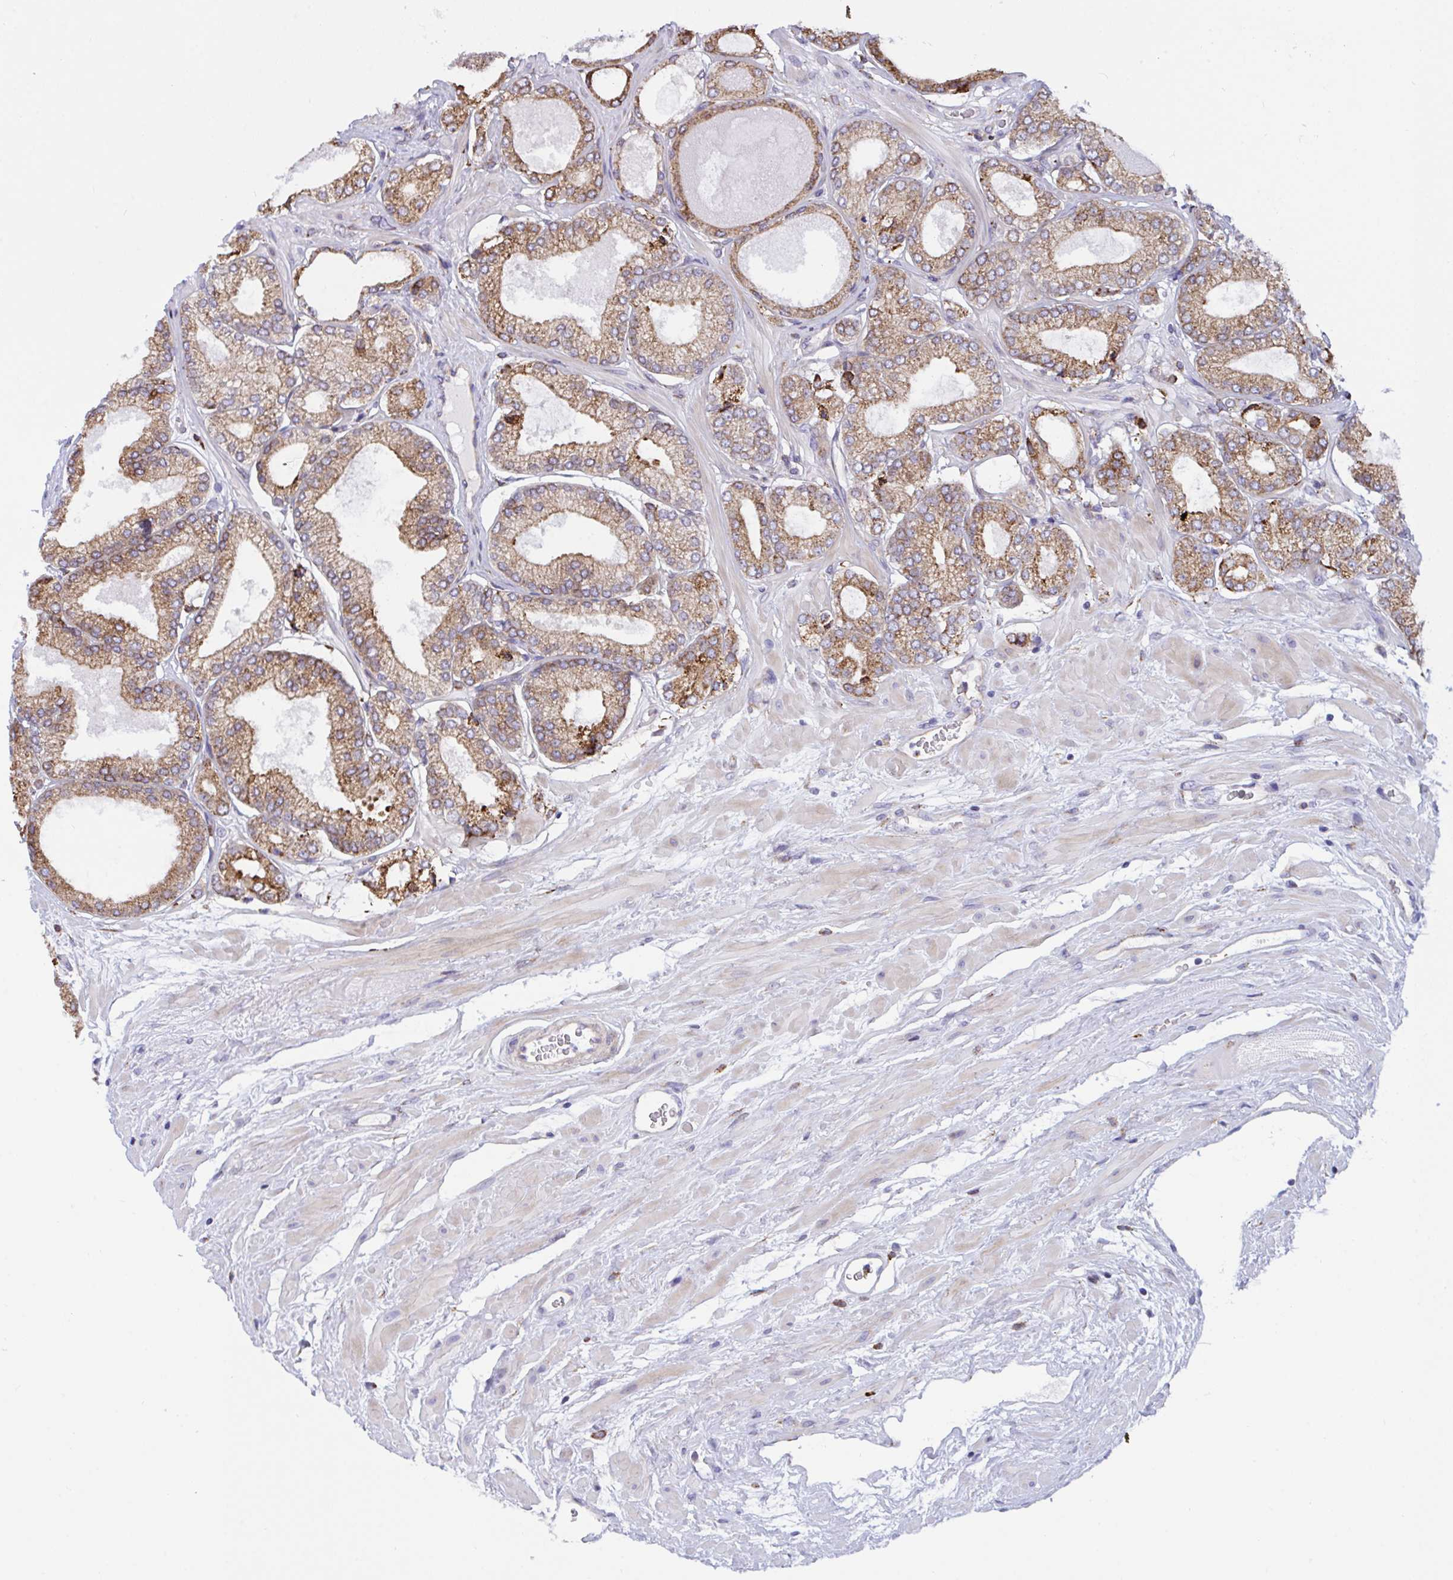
{"staining": {"intensity": "moderate", "quantity": ">75%", "location": "cytoplasmic/membranous"}, "tissue": "prostate cancer", "cell_type": "Tumor cells", "image_type": "cancer", "snomed": [{"axis": "morphology", "description": "Adenocarcinoma, High grade"}, {"axis": "topography", "description": "Prostate"}], "caption": "Moderate cytoplasmic/membranous expression is seen in approximately >75% of tumor cells in adenocarcinoma (high-grade) (prostate).", "gene": "PEAK3", "patient": {"sex": "male", "age": 68}}